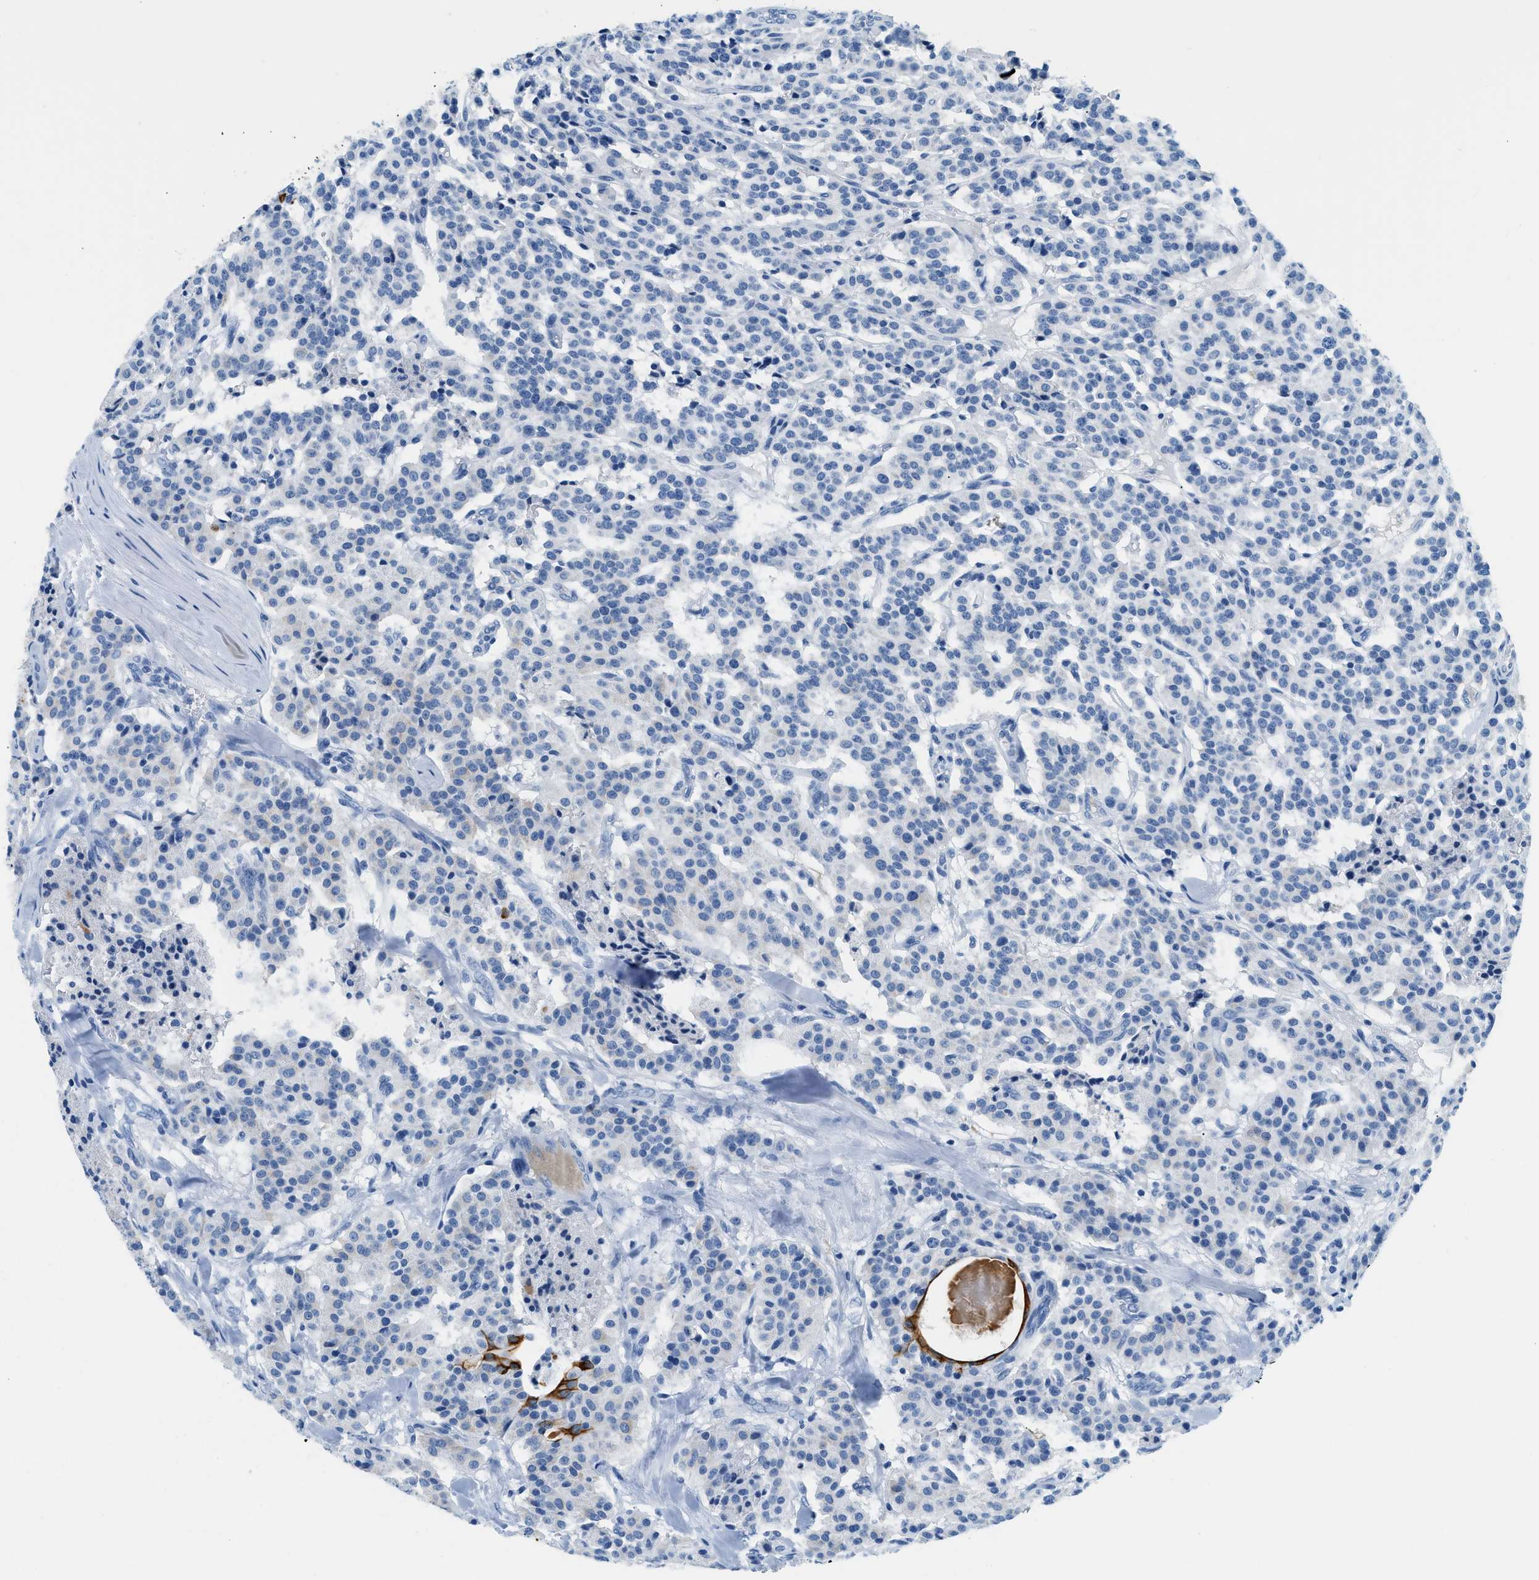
{"staining": {"intensity": "negative", "quantity": "none", "location": "none"}, "tissue": "carcinoid", "cell_type": "Tumor cells", "image_type": "cancer", "snomed": [{"axis": "morphology", "description": "Carcinoid, malignant, NOS"}, {"axis": "topography", "description": "Lung"}], "caption": "Immunohistochemistry (IHC) photomicrograph of malignant carcinoid stained for a protein (brown), which demonstrates no positivity in tumor cells.", "gene": "STXBP2", "patient": {"sex": "male", "age": 30}}